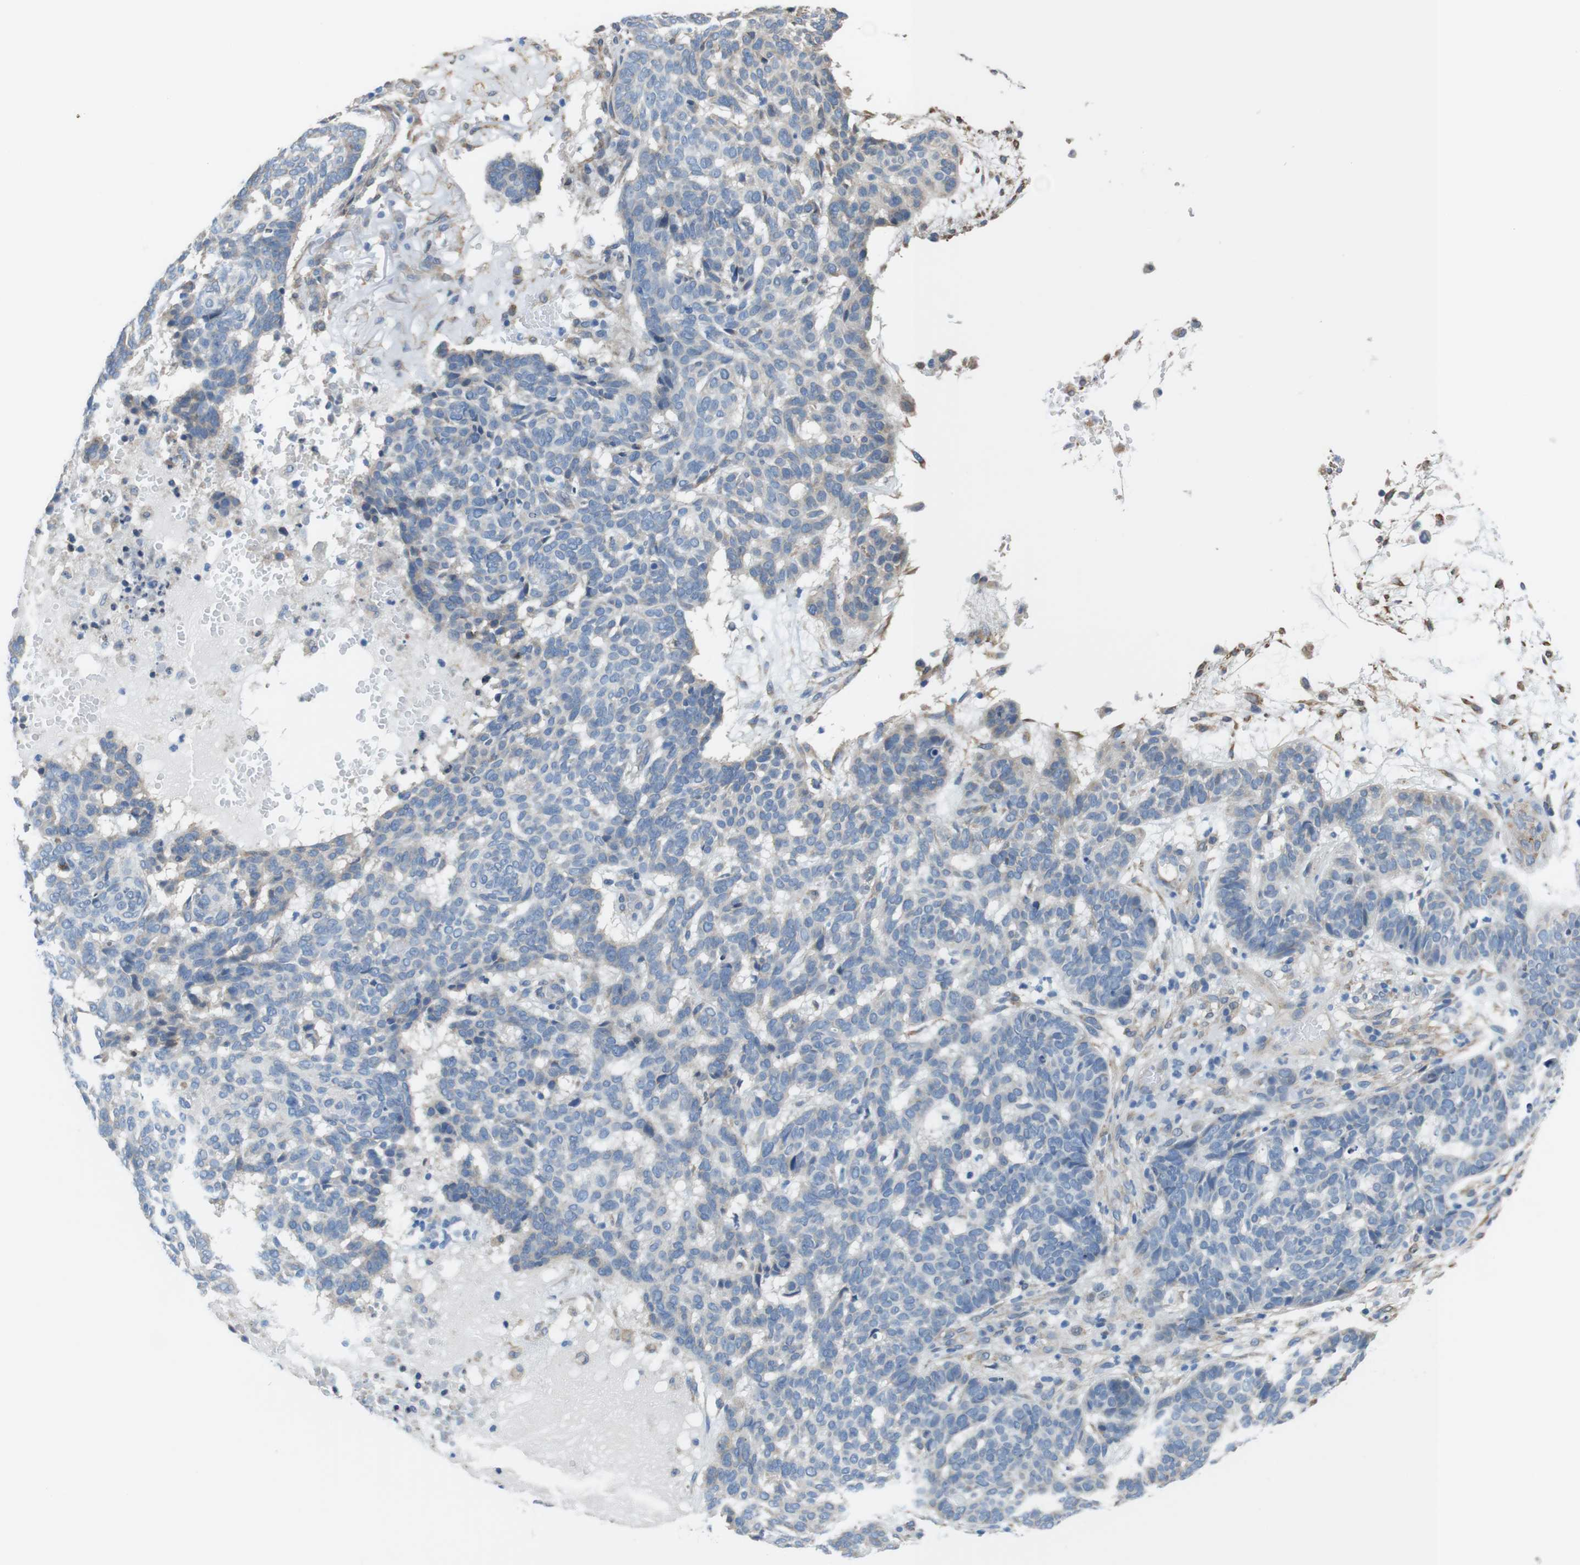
{"staining": {"intensity": "negative", "quantity": "none", "location": "none"}, "tissue": "skin cancer", "cell_type": "Tumor cells", "image_type": "cancer", "snomed": [{"axis": "morphology", "description": "Basal cell carcinoma"}, {"axis": "topography", "description": "Skin"}], "caption": "Immunohistochemical staining of basal cell carcinoma (skin) exhibits no significant staining in tumor cells.", "gene": "CDH8", "patient": {"sex": "male", "age": 85}}